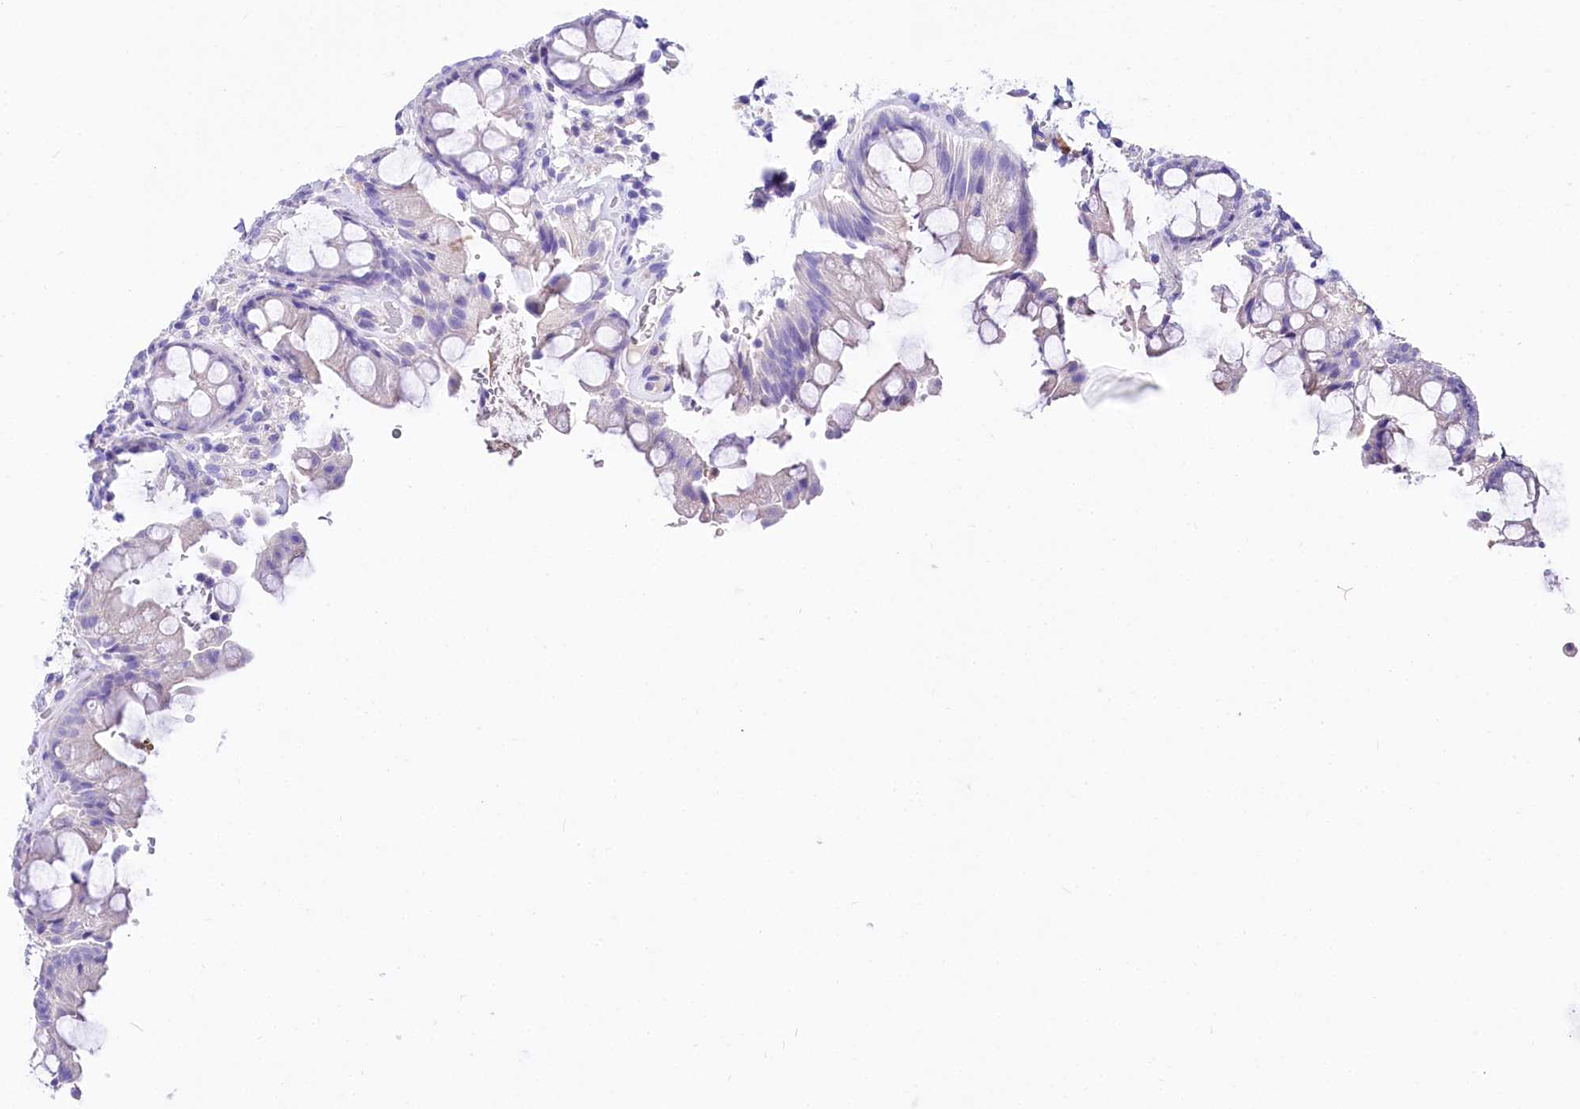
{"staining": {"intensity": "negative", "quantity": "none", "location": "none"}, "tissue": "rectum", "cell_type": "Glandular cells", "image_type": "normal", "snomed": [{"axis": "morphology", "description": "Normal tissue, NOS"}, {"axis": "topography", "description": "Rectum"}], "caption": "The IHC micrograph has no significant staining in glandular cells of rectum.", "gene": "A2ML1", "patient": {"sex": "male", "age": 64}}